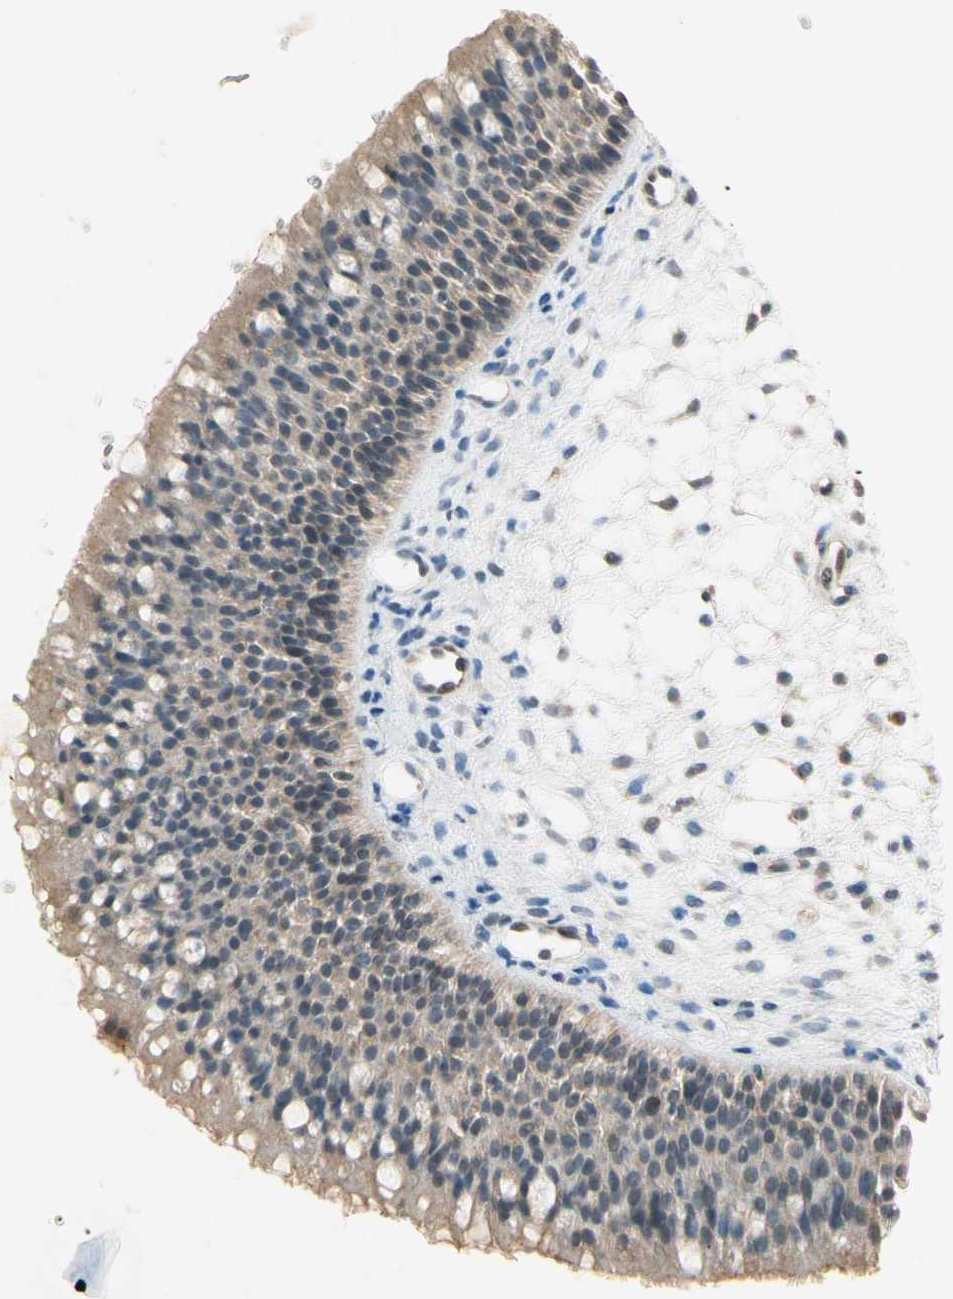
{"staining": {"intensity": "moderate", "quantity": ">75%", "location": "cytoplasmic/membranous"}, "tissue": "nasopharynx", "cell_type": "Respiratory epithelial cells", "image_type": "normal", "snomed": [{"axis": "morphology", "description": "Normal tissue, NOS"}, {"axis": "topography", "description": "Nasopharynx"}], "caption": "IHC image of unremarkable nasopharynx stained for a protein (brown), which exhibits medium levels of moderate cytoplasmic/membranous staining in about >75% of respiratory epithelial cells.", "gene": "ICAM5", "patient": {"sex": "female", "age": 54}}